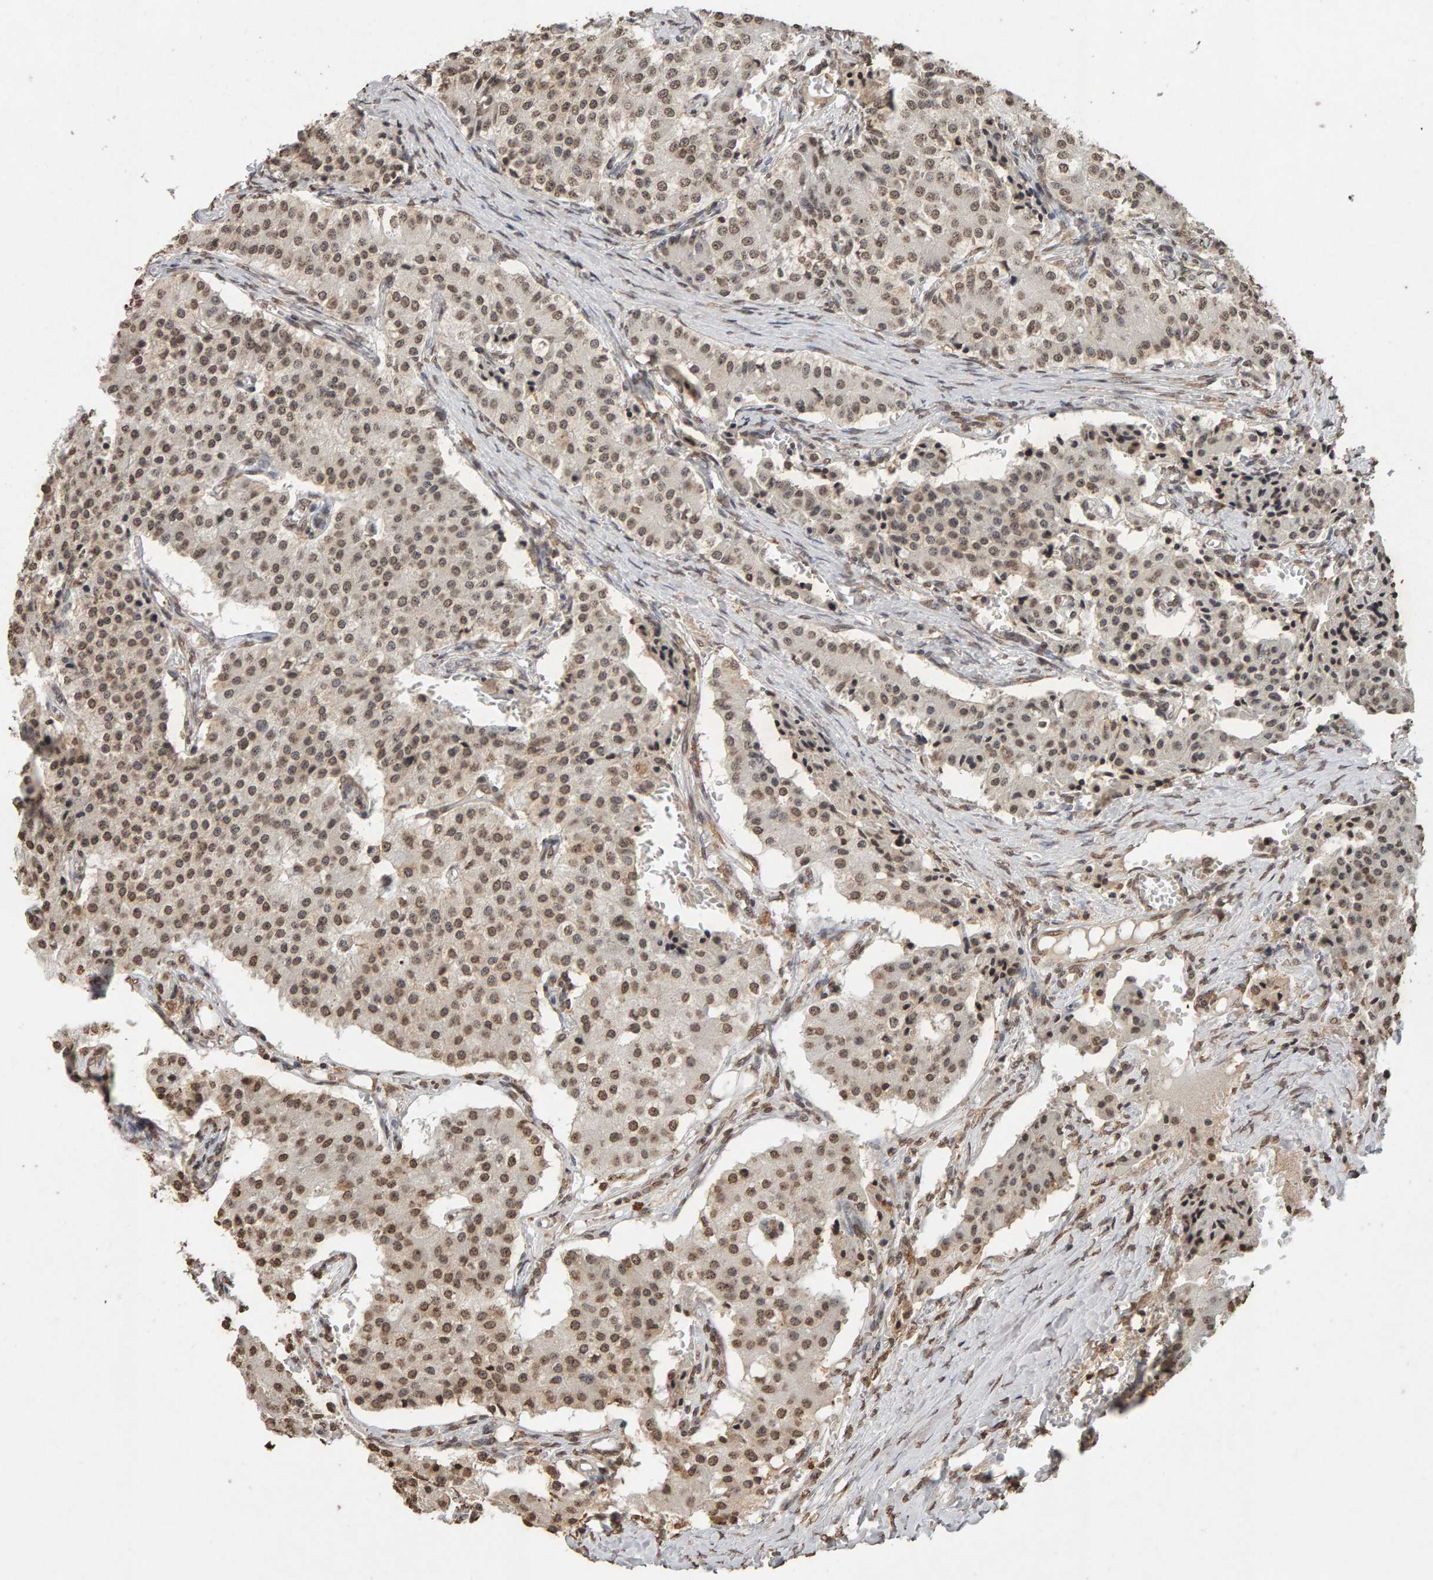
{"staining": {"intensity": "moderate", "quantity": ">75%", "location": "nuclear"}, "tissue": "carcinoid", "cell_type": "Tumor cells", "image_type": "cancer", "snomed": [{"axis": "morphology", "description": "Carcinoid, malignant, NOS"}, {"axis": "topography", "description": "Colon"}], "caption": "The micrograph exhibits immunohistochemical staining of carcinoid (malignant). There is moderate nuclear staining is appreciated in about >75% of tumor cells.", "gene": "DNAJB5", "patient": {"sex": "female", "age": 52}}